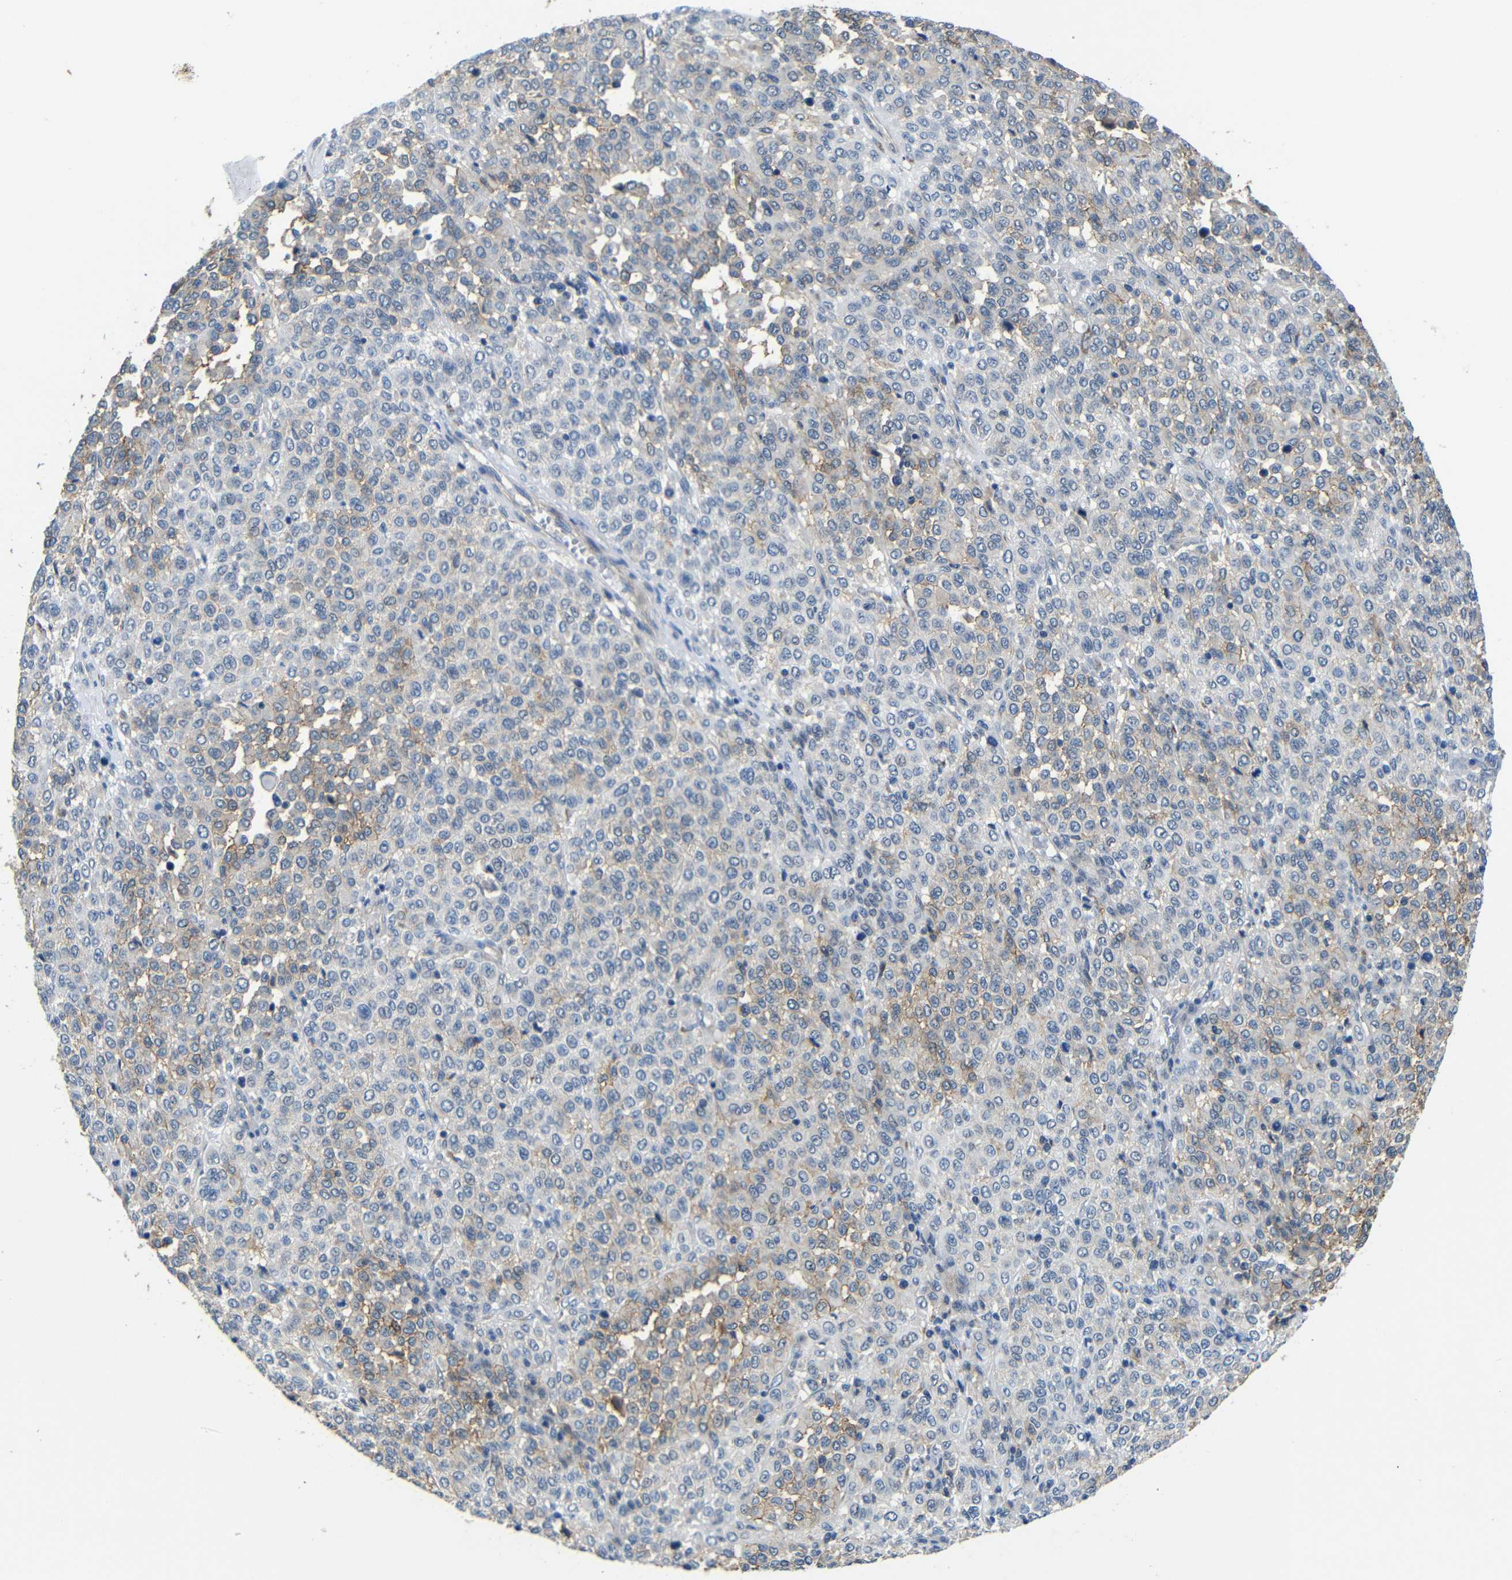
{"staining": {"intensity": "weak", "quantity": "<25%", "location": "cytoplasmic/membranous"}, "tissue": "melanoma", "cell_type": "Tumor cells", "image_type": "cancer", "snomed": [{"axis": "morphology", "description": "Malignant melanoma, Metastatic site"}, {"axis": "topography", "description": "Pancreas"}], "caption": "Human malignant melanoma (metastatic site) stained for a protein using immunohistochemistry (IHC) reveals no expression in tumor cells.", "gene": "ZNF90", "patient": {"sex": "female", "age": 30}}